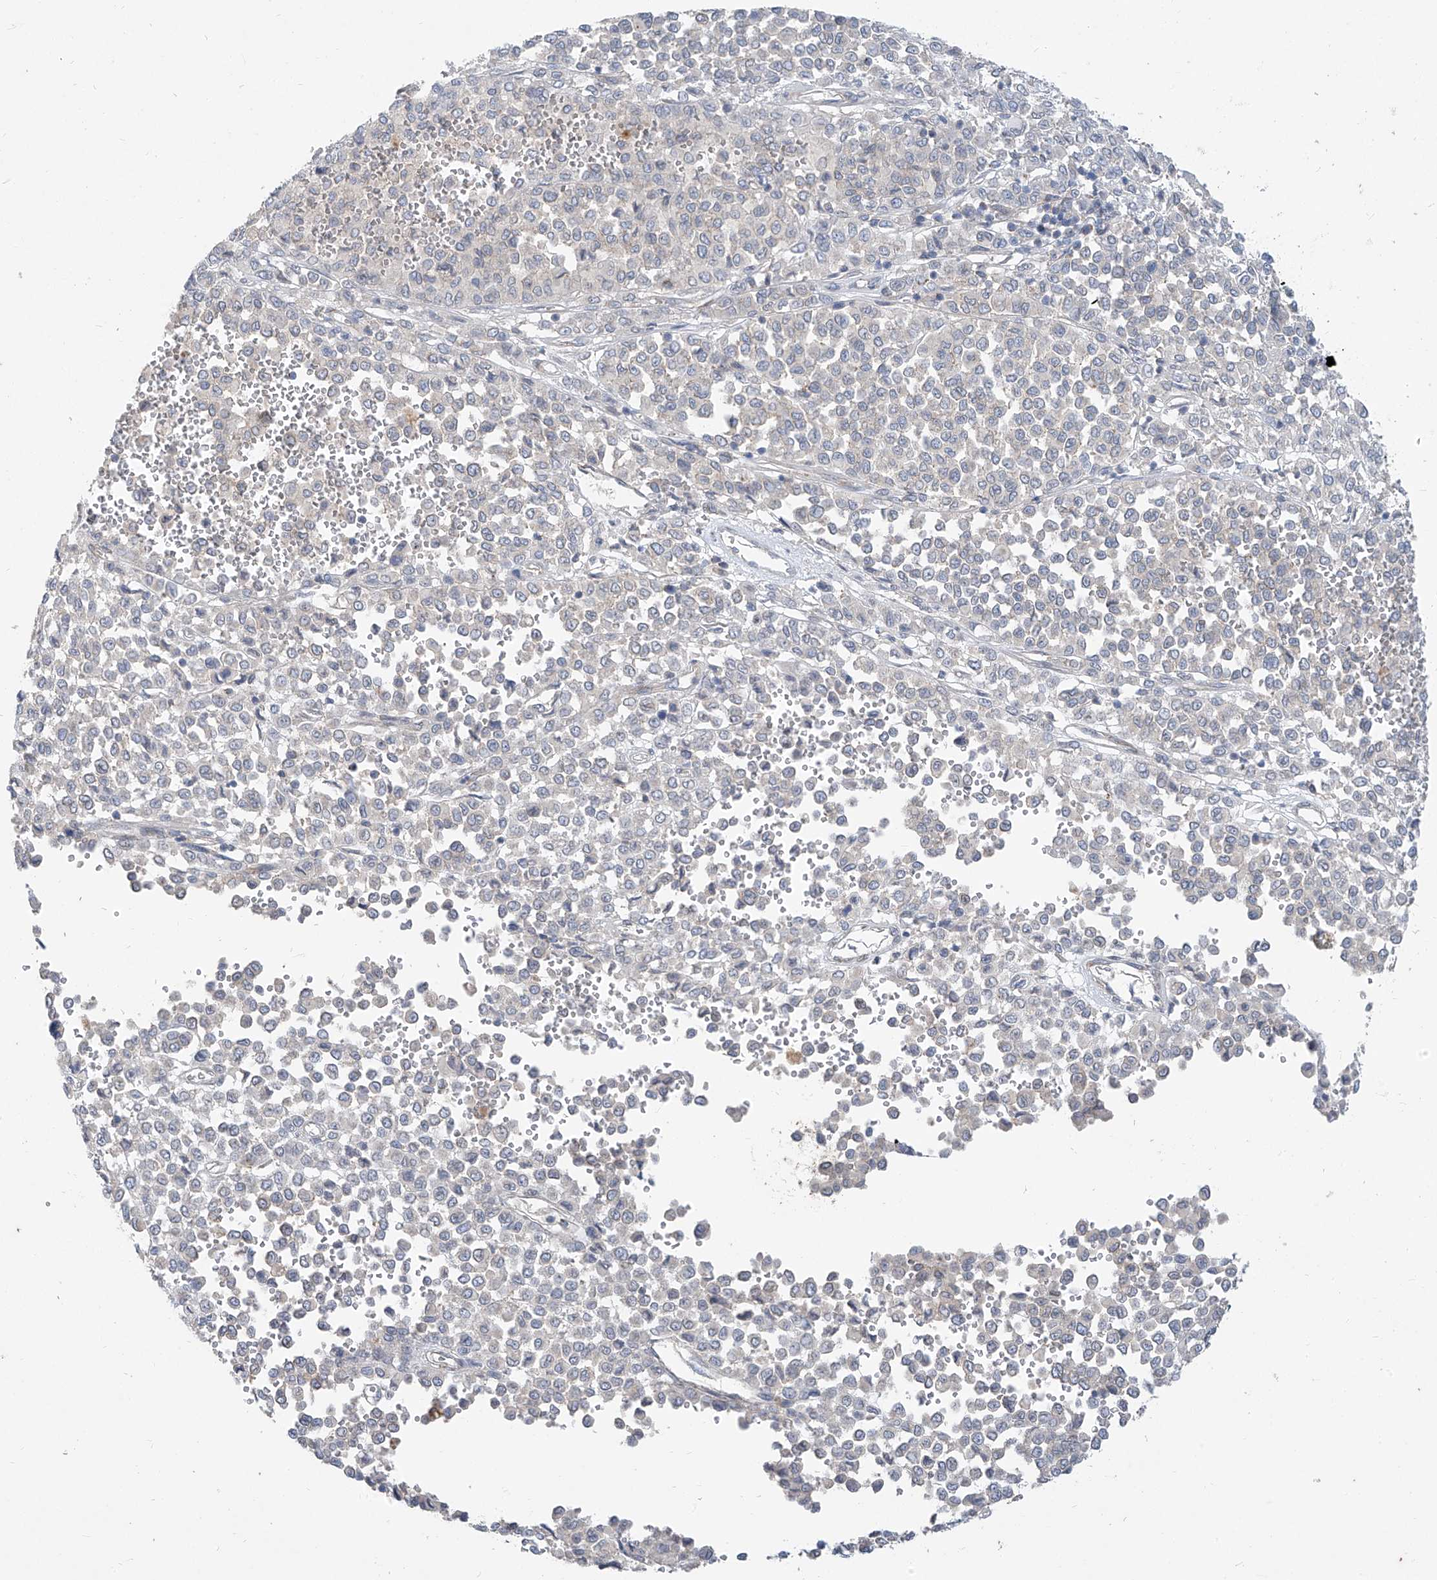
{"staining": {"intensity": "negative", "quantity": "none", "location": "none"}, "tissue": "melanoma", "cell_type": "Tumor cells", "image_type": "cancer", "snomed": [{"axis": "morphology", "description": "Malignant melanoma, Metastatic site"}, {"axis": "topography", "description": "Pancreas"}], "caption": "Immunohistochemical staining of melanoma demonstrates no significant expression in tumor cells.", "gene": "KRTAP25-1", "patient": {"sex": "female", "age": 30}}